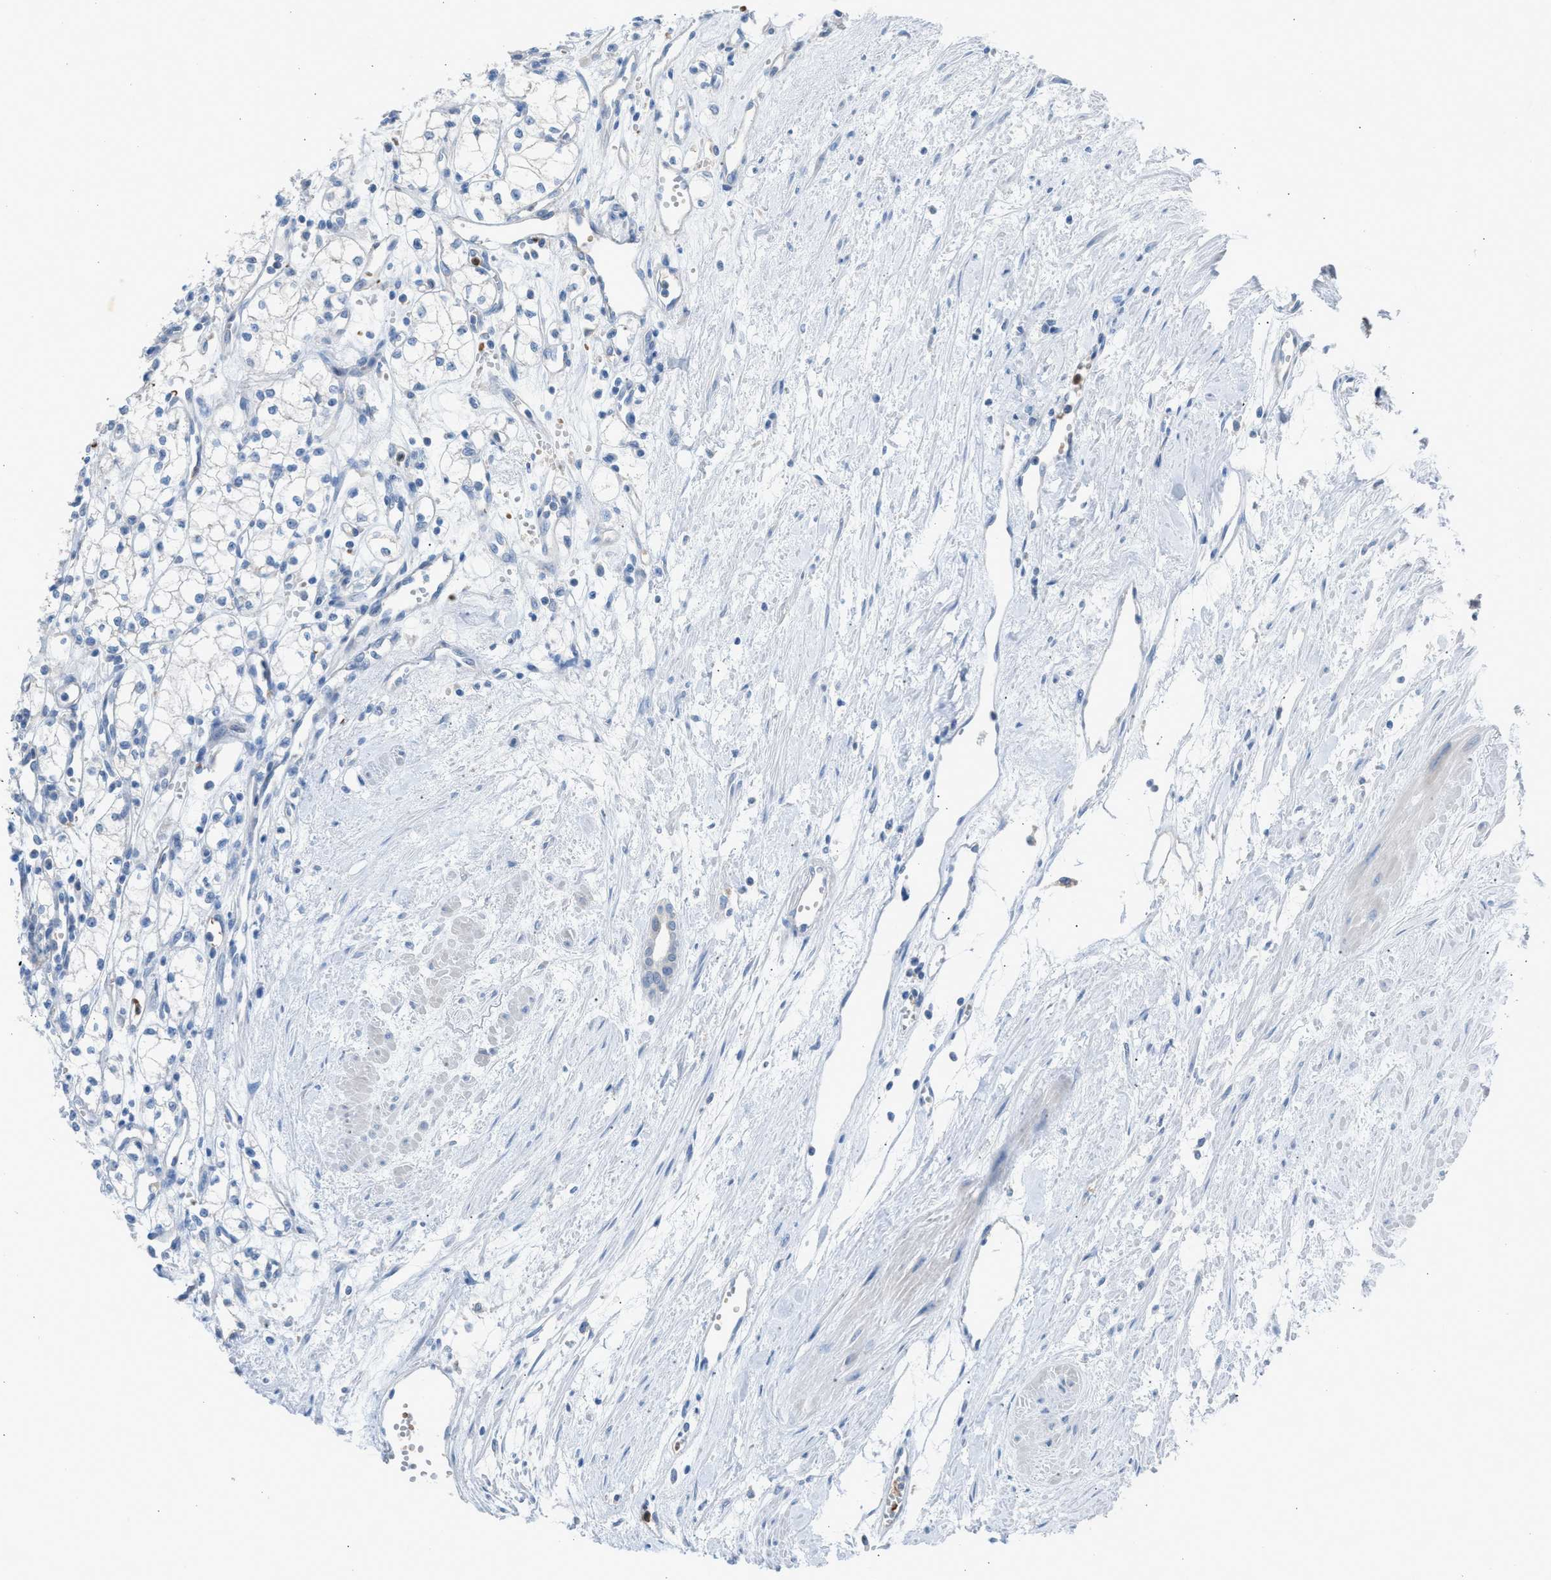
{"staining": {"intensity": "negative", "quantity": "none", "location": "none"}, "tissue": "renal cancer", "cell_type": "Tumor cells", "image_type": "cancer", "snomed": [{"axis": "morphology", "description": "Adenocarcinoma, NOS"}, {"axis": "topography", "description": "Kidney"}], "caption": "Immunohistochemistry (IHC) micrograph of neoplastic tissue: human renal adenocarcinoma stained with DAB (3,3'-diaminobenzidine) exhibits no significant protein staining in tumor cells.", "gene": "CFAP77", "patient": {"sex": "male", "age": 59}}